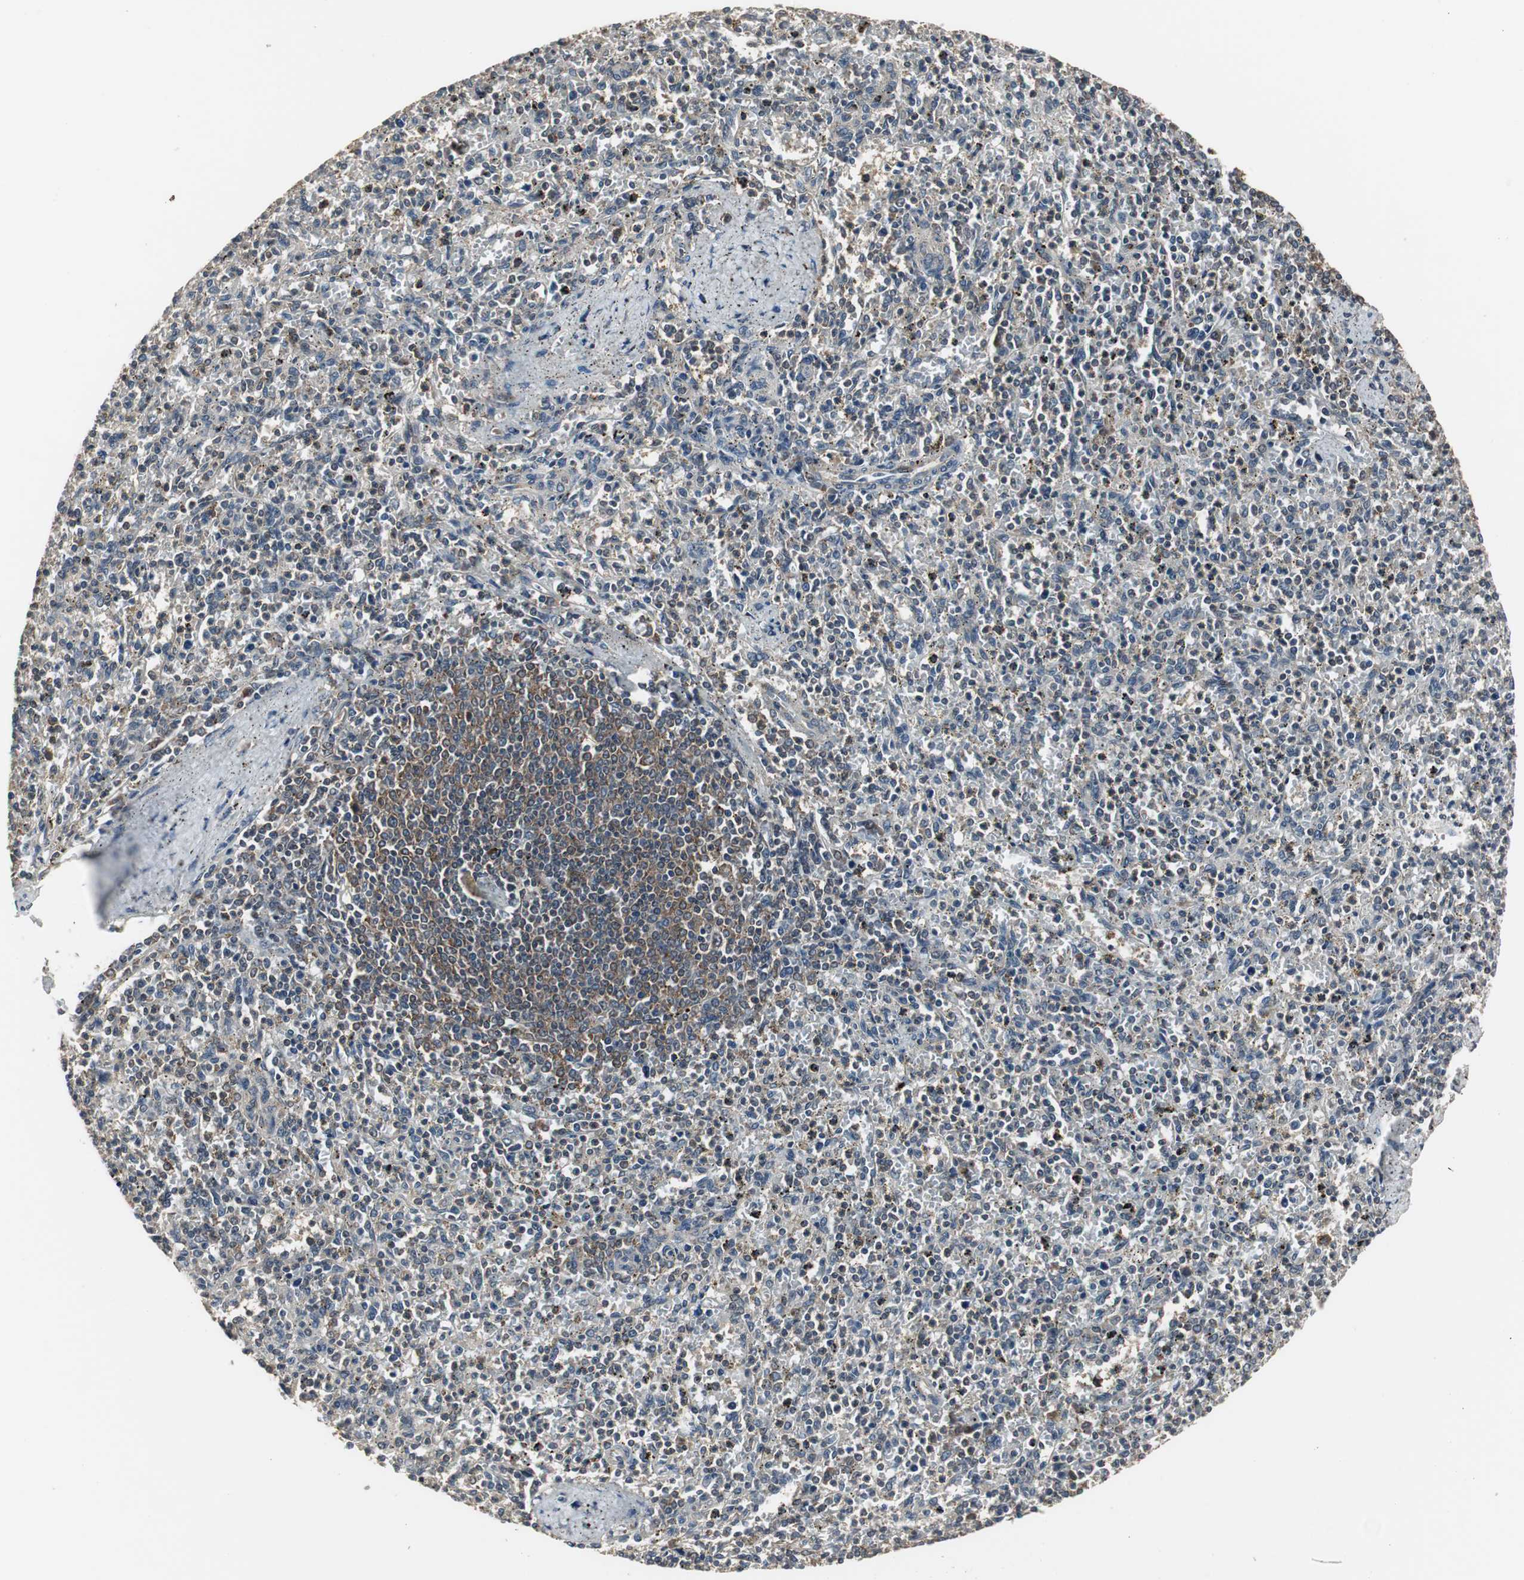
{"staining": {"intensity": "weak", "quantity": ">75%", "location": "cytoplasmic/membranous"}, "tissue": "spleen", "cell_type": "Cells in red pulp", "image_type": "normal", "snomed": [{"axis": "morphology", "description": "Normal tissue, NOS"}, {"axis": "topography", "description": "Spleen"}], "caption": "Weak cytoplasmic/membranous expression for a protein is seen in about >75% of cells in red pulp of normal spleen using immunohistochemistry (IHC).", "gene": "PFDN1", "patient": {"sex": "male", "age": 72}}